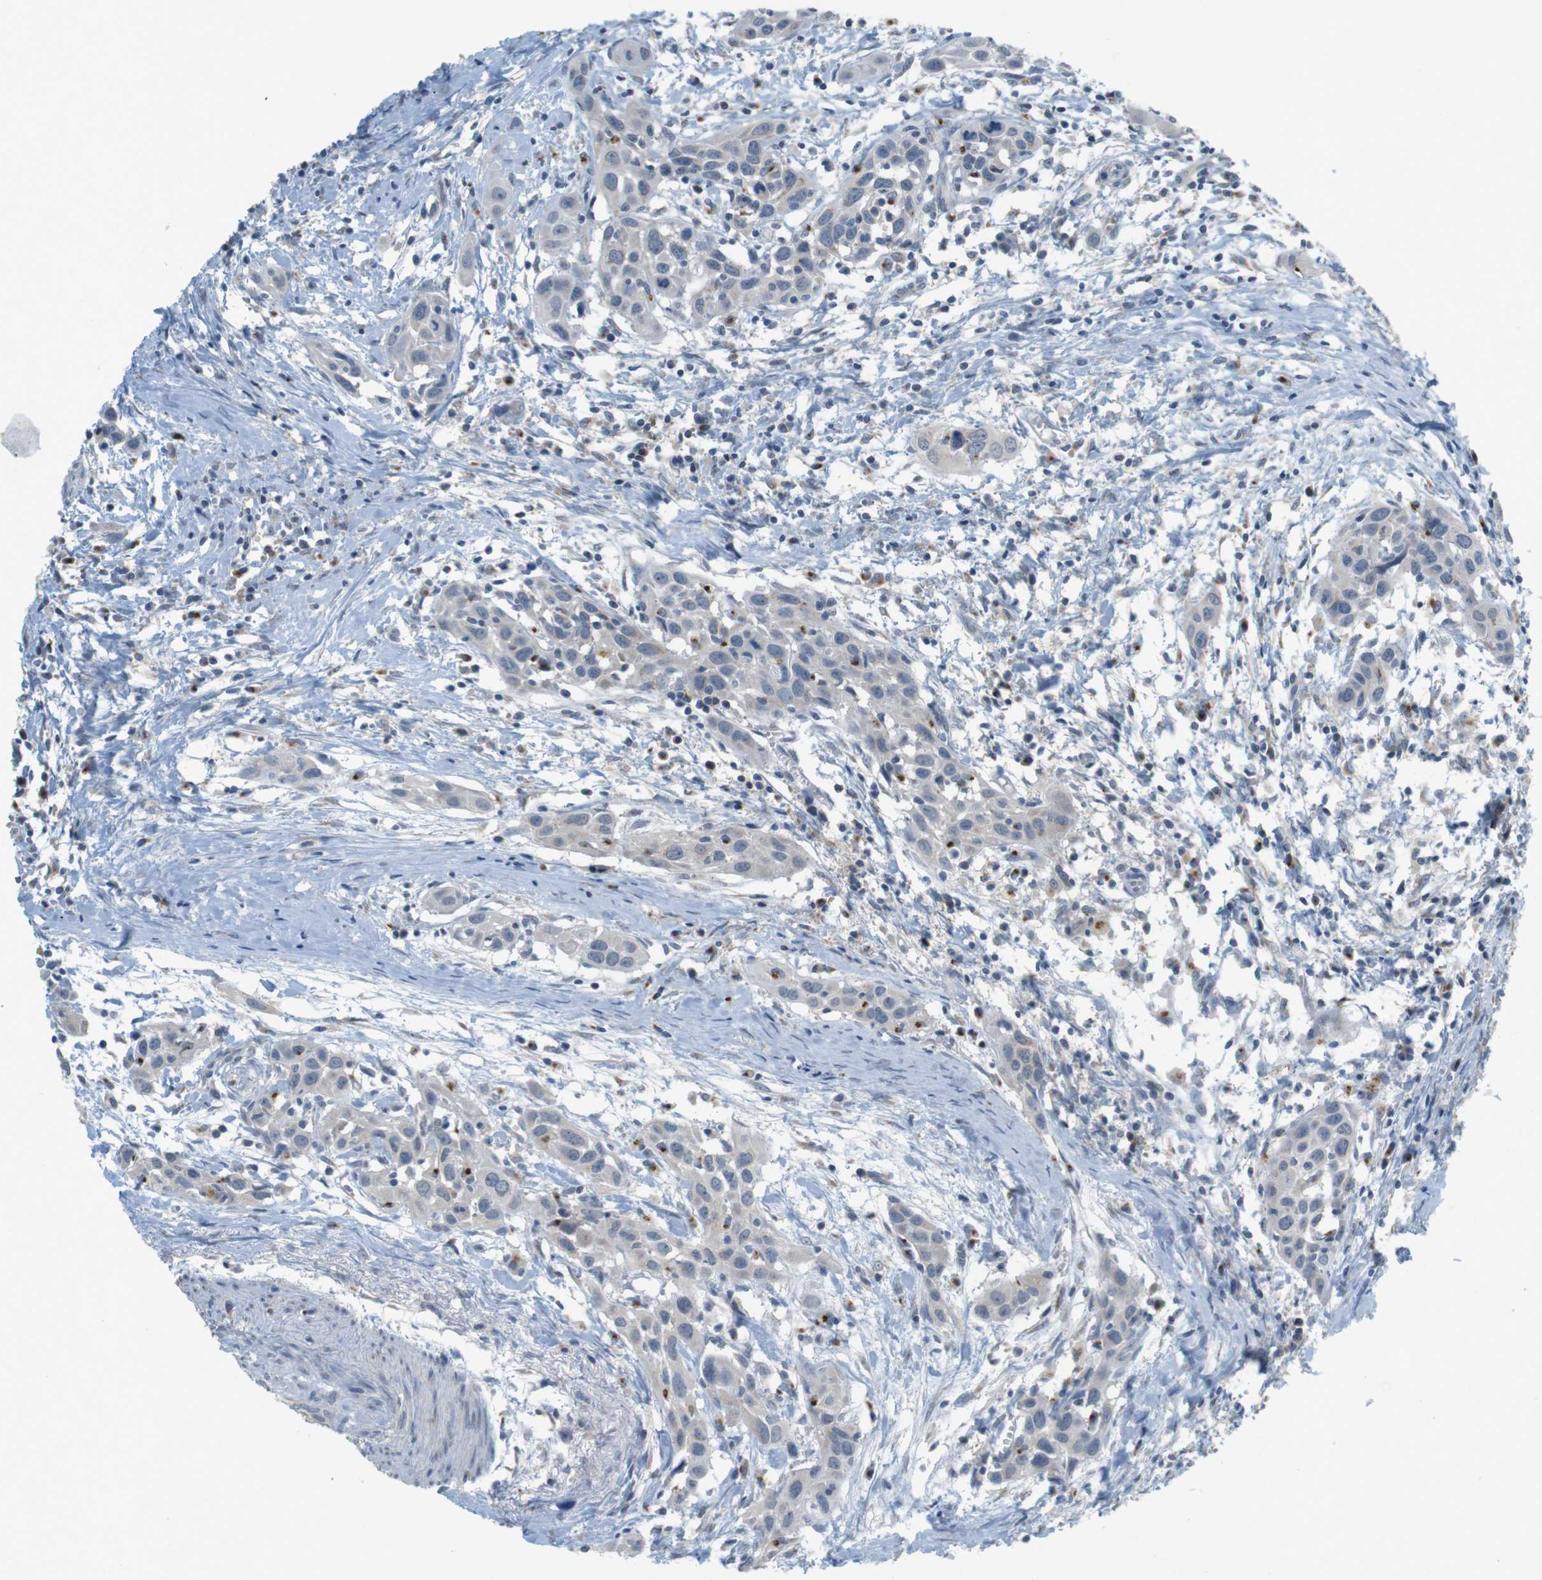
{"staining": {"intensity": "moderate", "quantity": "<25%", "location": "cytoplasmic/membranous"}, "tissue": "head and neck cancer", "cell_type": "Tumor cells", "image_type": "cancer", "snomed": [{"axis": "morphology", "description": "Squamous cell carcinoma, NOS"}, {"axis": "topography", "description": "Oral tissue"}, {"axis": "topography", "description": "Head-Neck"}], "caption": "Protein analysis of head and neck squamous cell carcinoma tissue reveals moderate cytoplasmic/membranous staining in approximately <25% of tumor cells.", "gene": "YIPF3", "patient": {"sex": "female", "age": 50}}